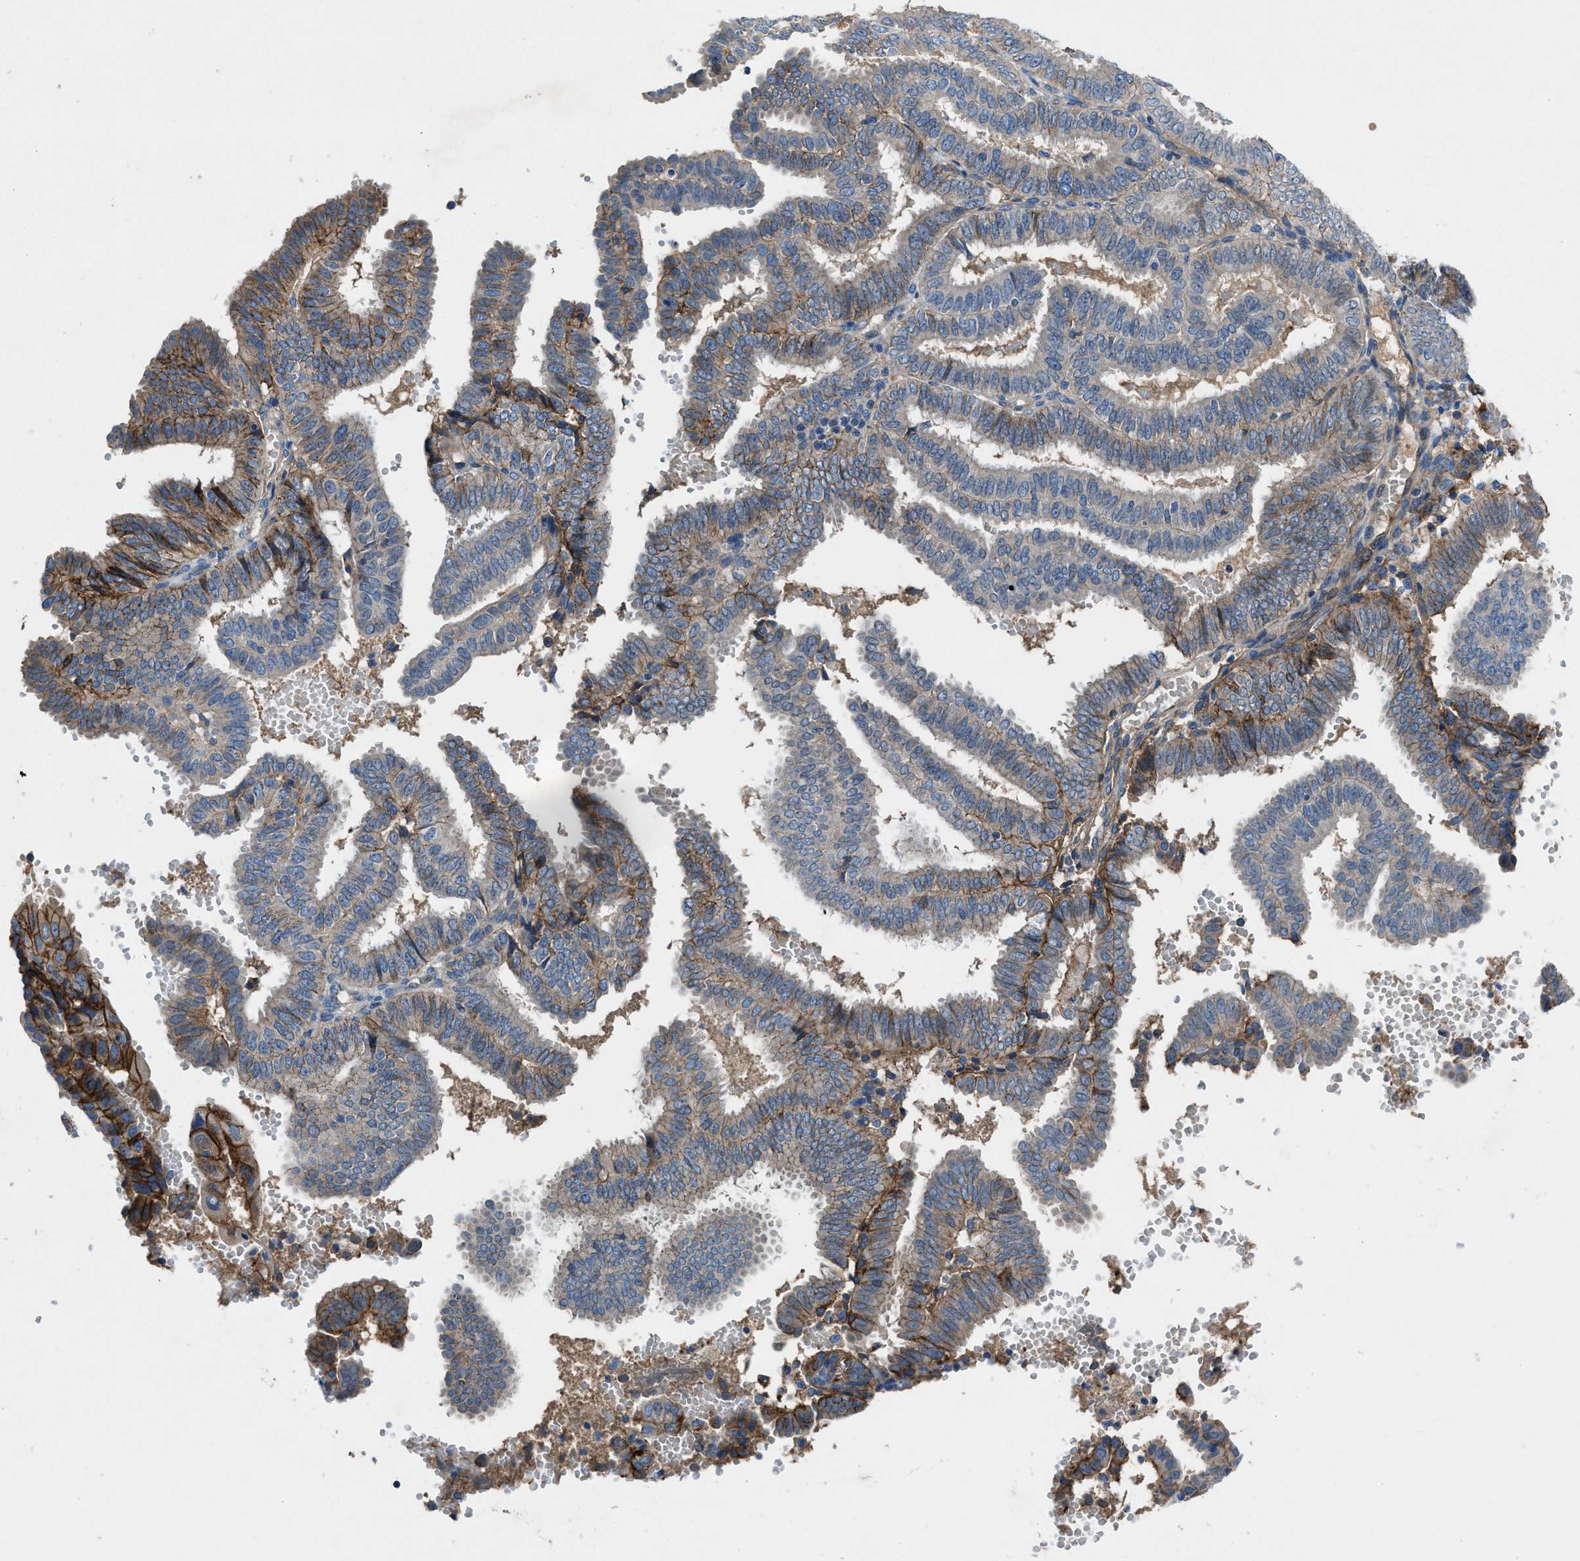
{"staining": {"intensity": "moderate", "quantity": "<25%", "location": "cytoplasmic/membranous"}, "tissue": "endometrial cancer", "cell_type": "Tumor cells", "image_type": "cancer", "snomed": [{"axis": "morphology", "description": "Adenocarcinoma, NOS"}, {"axis": "topography", "description": "Endometrium"}], "caption": "There is low levels of moderate cytoplasmic/membranous expression in tumor cells of endometrial cancer (adenocarcinoma), as demonstrated by immunohistochemical staining (brown color).", "gene": "PTGFRN", "patient": {"sex": "female", "age": 58}}